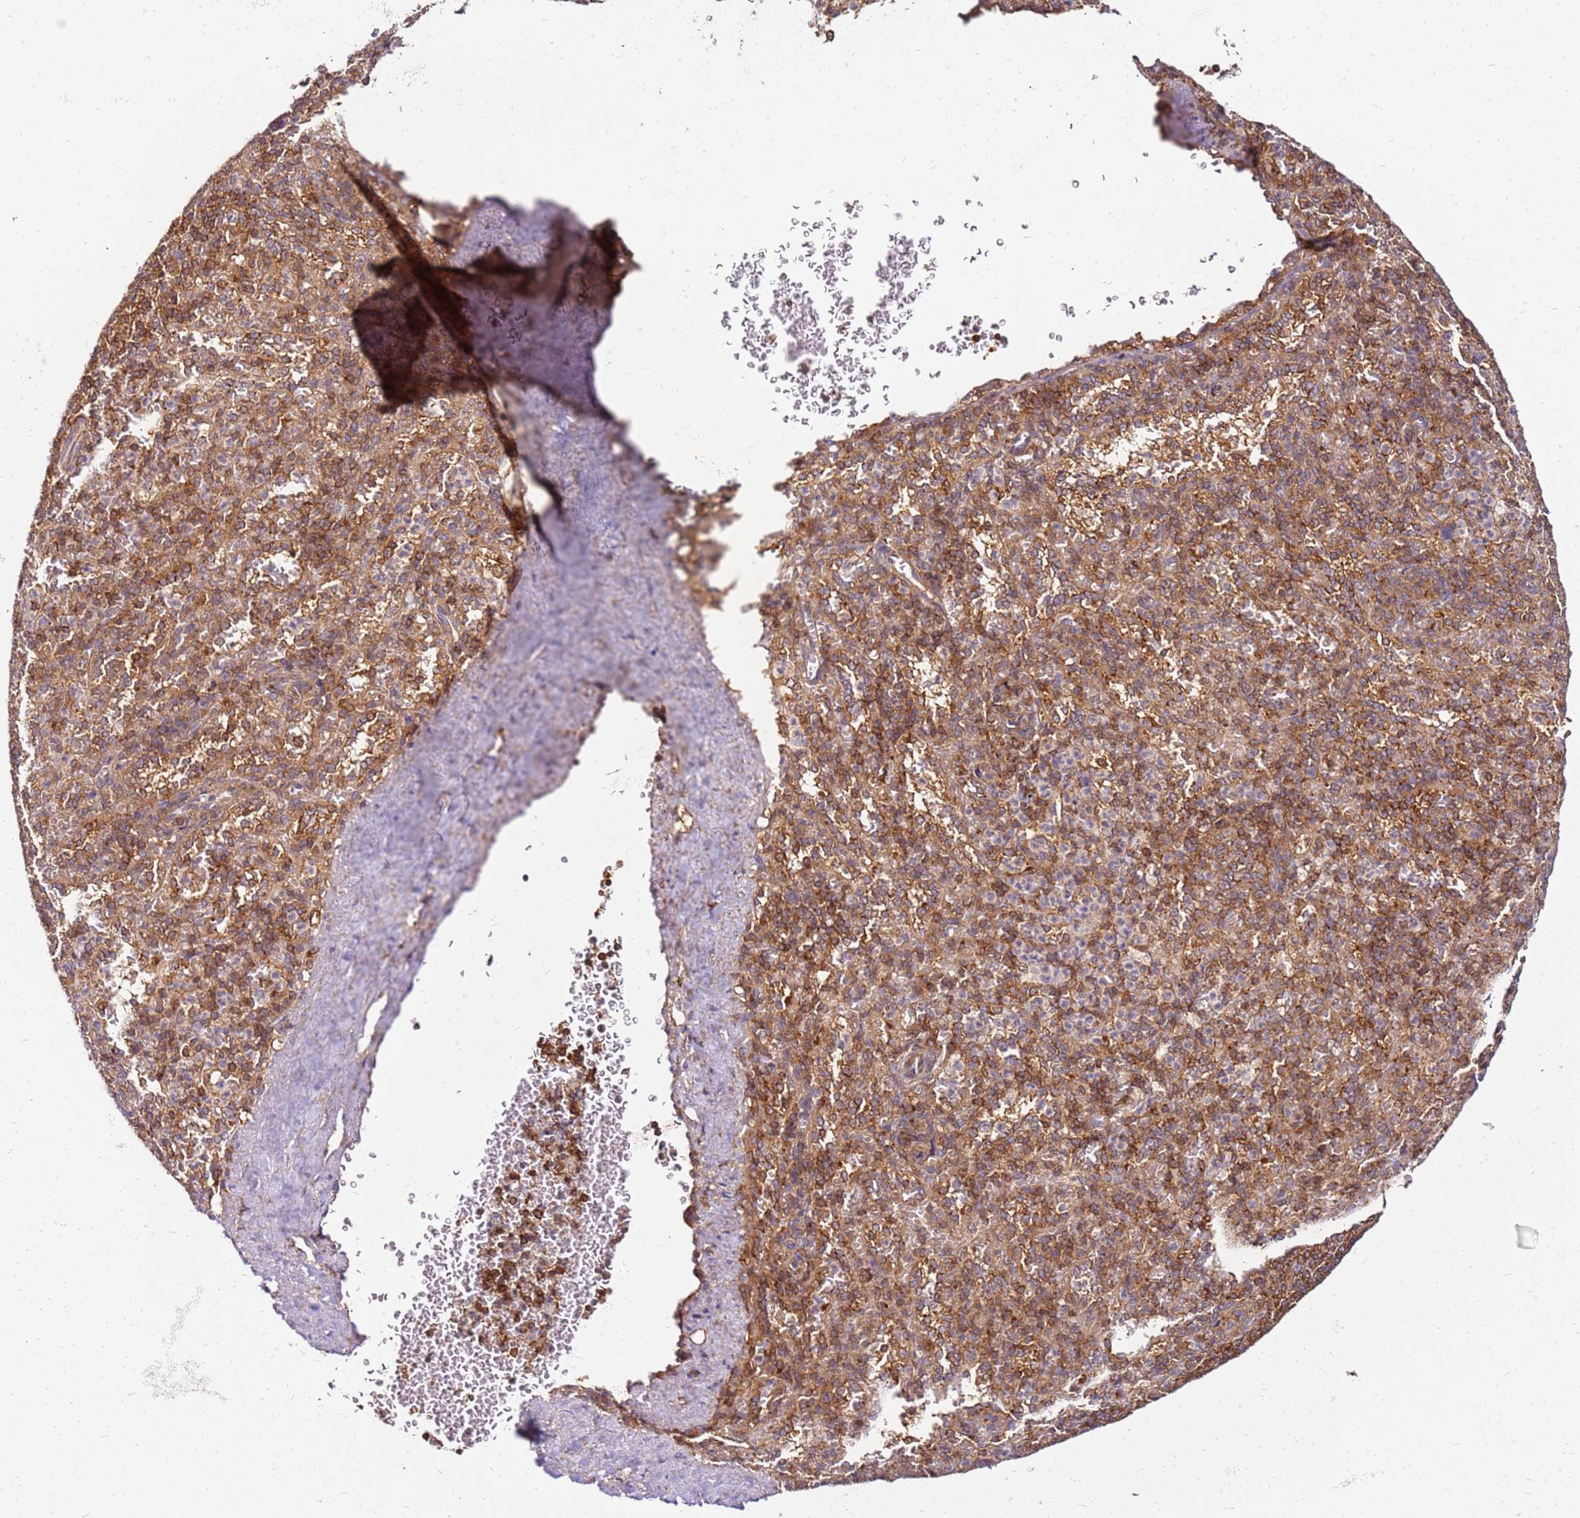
{"staining": {"intensity": "moderate", "quantity": "25%-75%", "location": "cytoplasmic/membranous"}, "tissue": "spleen", "cell_type": "Cells in red pulp", "image_type": "normal", "snomed": [{"axis": "morphology", "description": "Normal tissue, NOS"}, {"axis": "topography", "description": "Spleen"}], "caption": "Spleen stained for a protein (brown) exhibits moderate cytoplasmic/membranous positive staining in about 25%-75% of cells in red pulp.", "gene": "PIH1D1", "patient": {"sex": "female", "age": 21}}